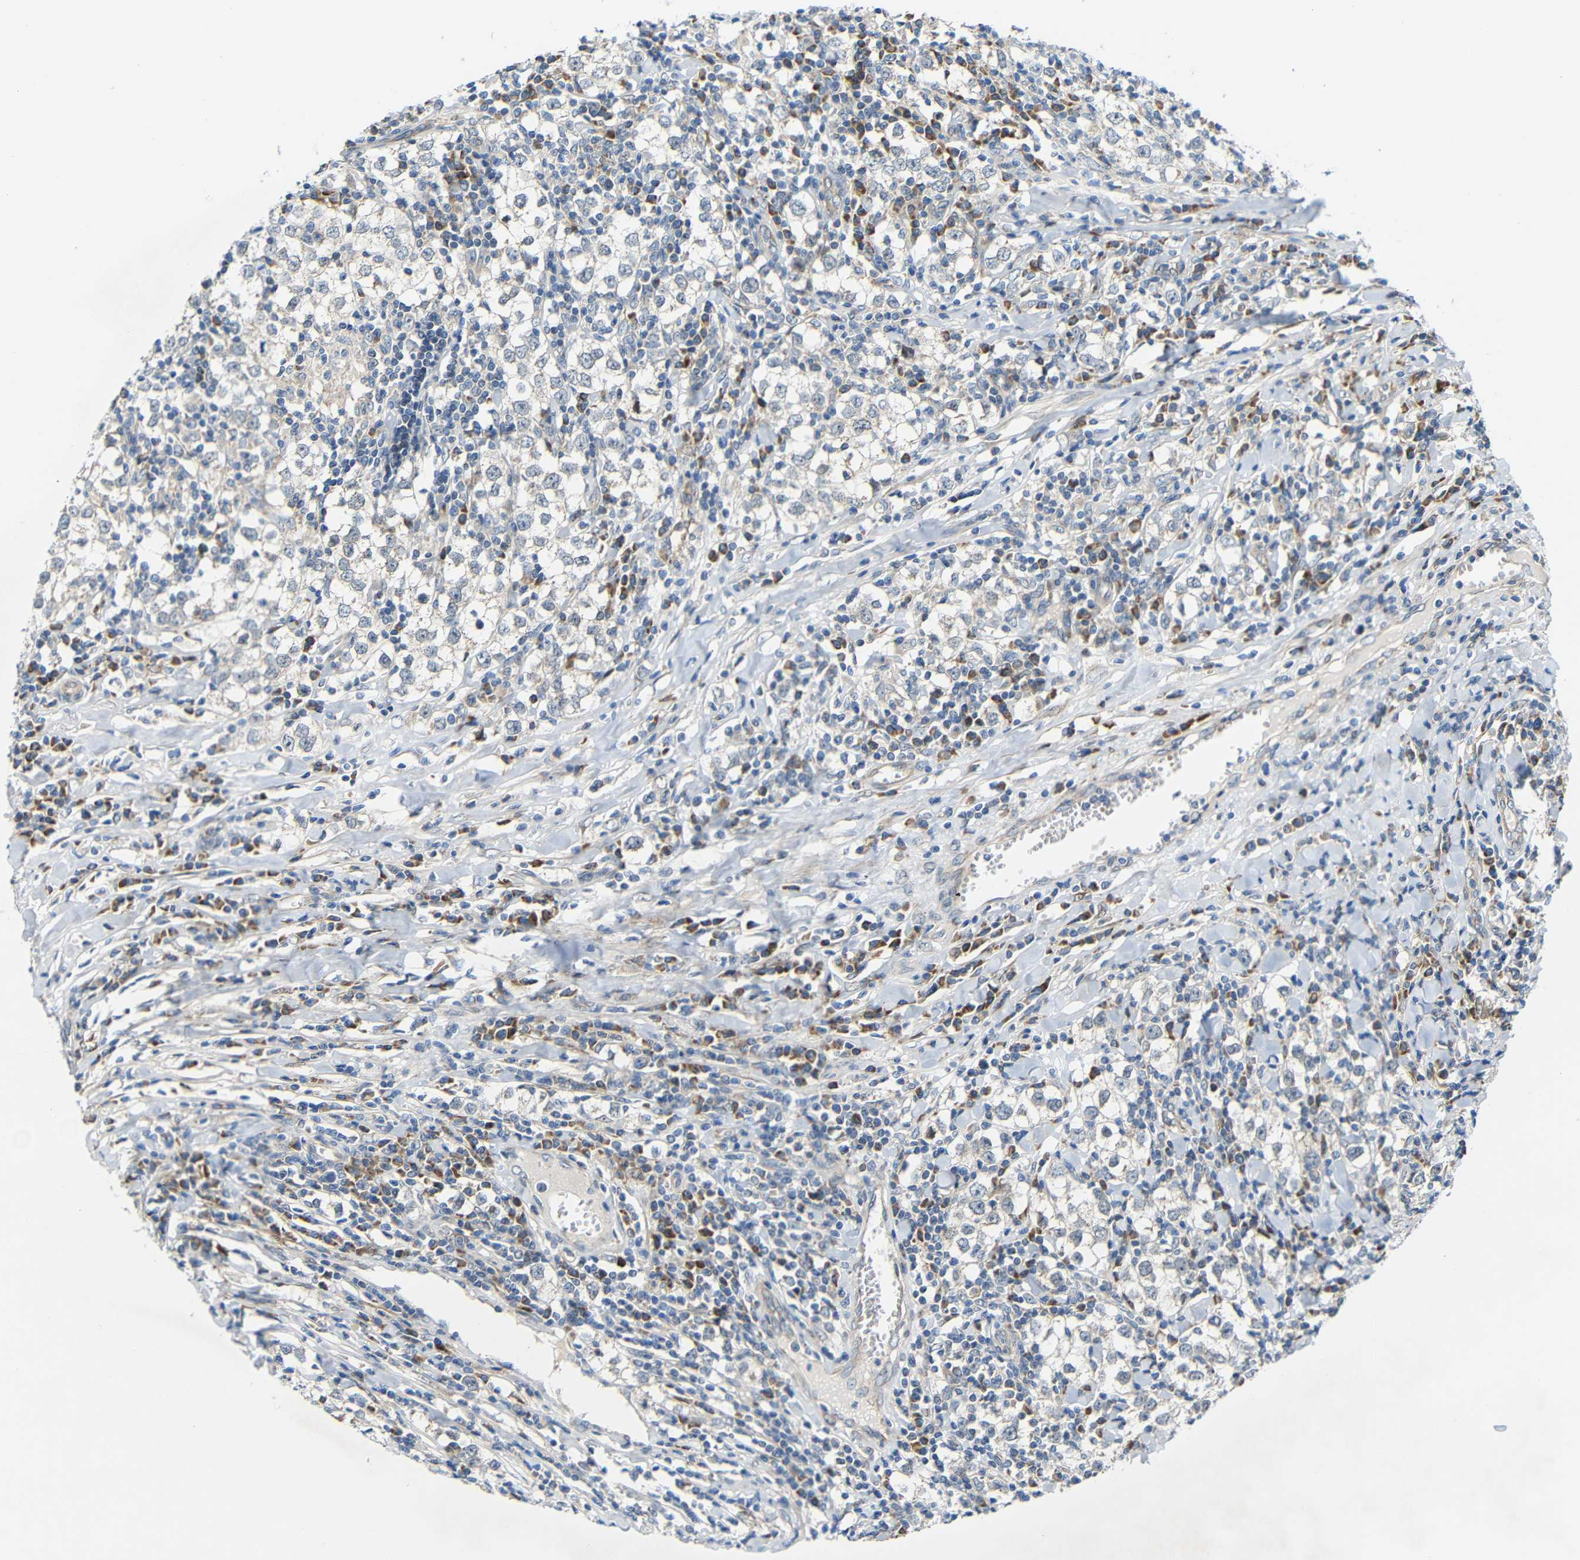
{"staining": {"intensity": "negative", "quantity": "none", "location": "none"}, "tissue": "testis cancer", "cell_type": "Tumor cells", "image_type": "cancer", "snomed": [{"axis": "morphology", "description": "Seminoma, NOS"}, {"axis": "morphology", "description": "Carcinoma, Embryonal, NOS"}, {"axis": "topography", "description": "Testis"}], "caption": "Tumor cells are negative for brown protein staining in embryonal carcinoma (testis).", "gene": "TMEM25", "patient": {"sex": "male", "age": 36}}